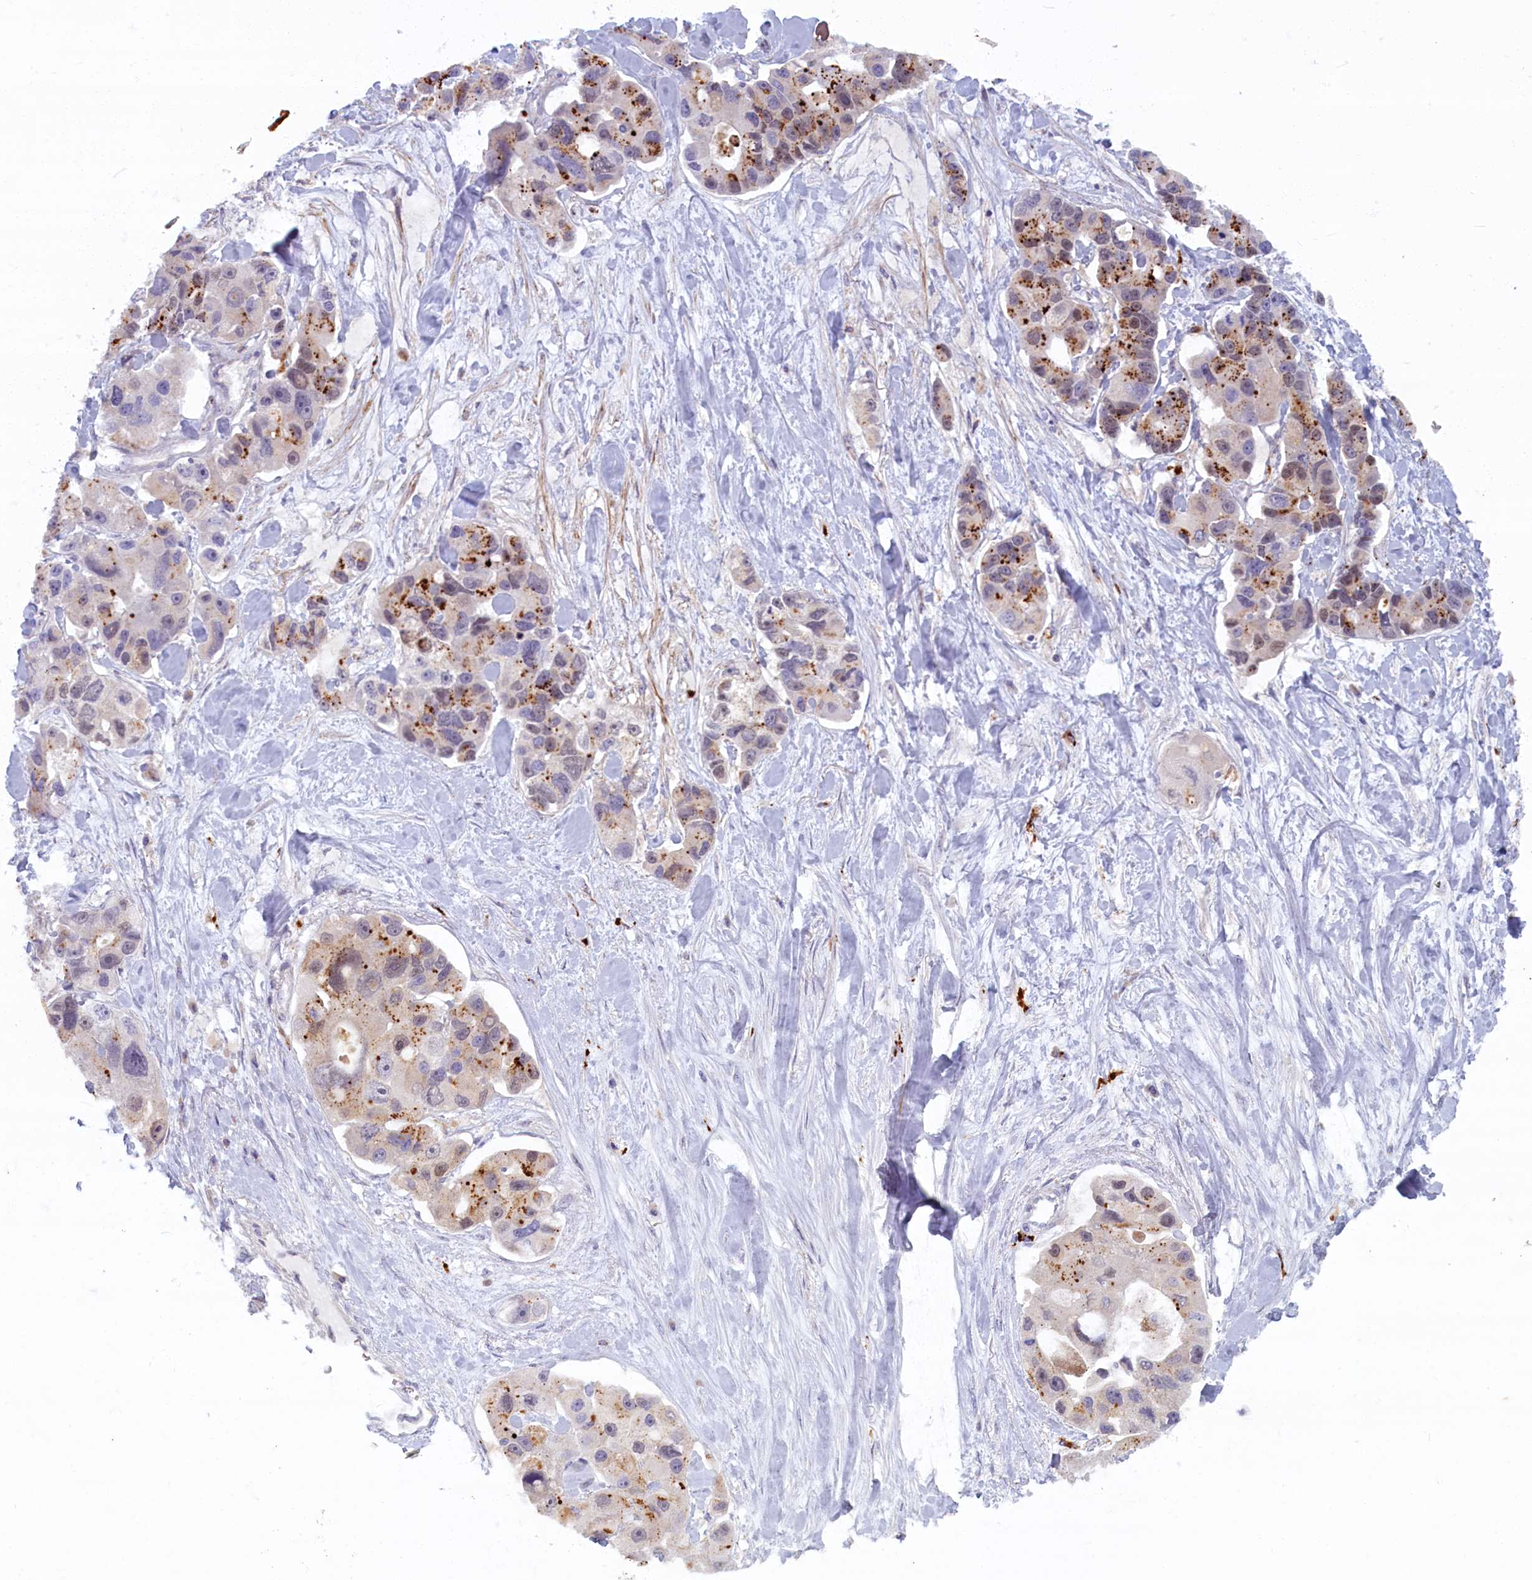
{"staining": {"intensity": "negative", "quantity": "none", "location": "none"}, "tissue": "lung cancer", "cell_type": "Tumor cells", "image_type": "cancer", "snomed": [{"axis": "morphology", "description": "Adenocarcinoma, NOS"}, {"axis": "topography", "description": "Lung"}], "caption": "Tumor cells show no significant protein staining in lung cancer (adenocarcinoma).", "gene": "FCSK", "patient": {"sex": "female", "age": 54}}